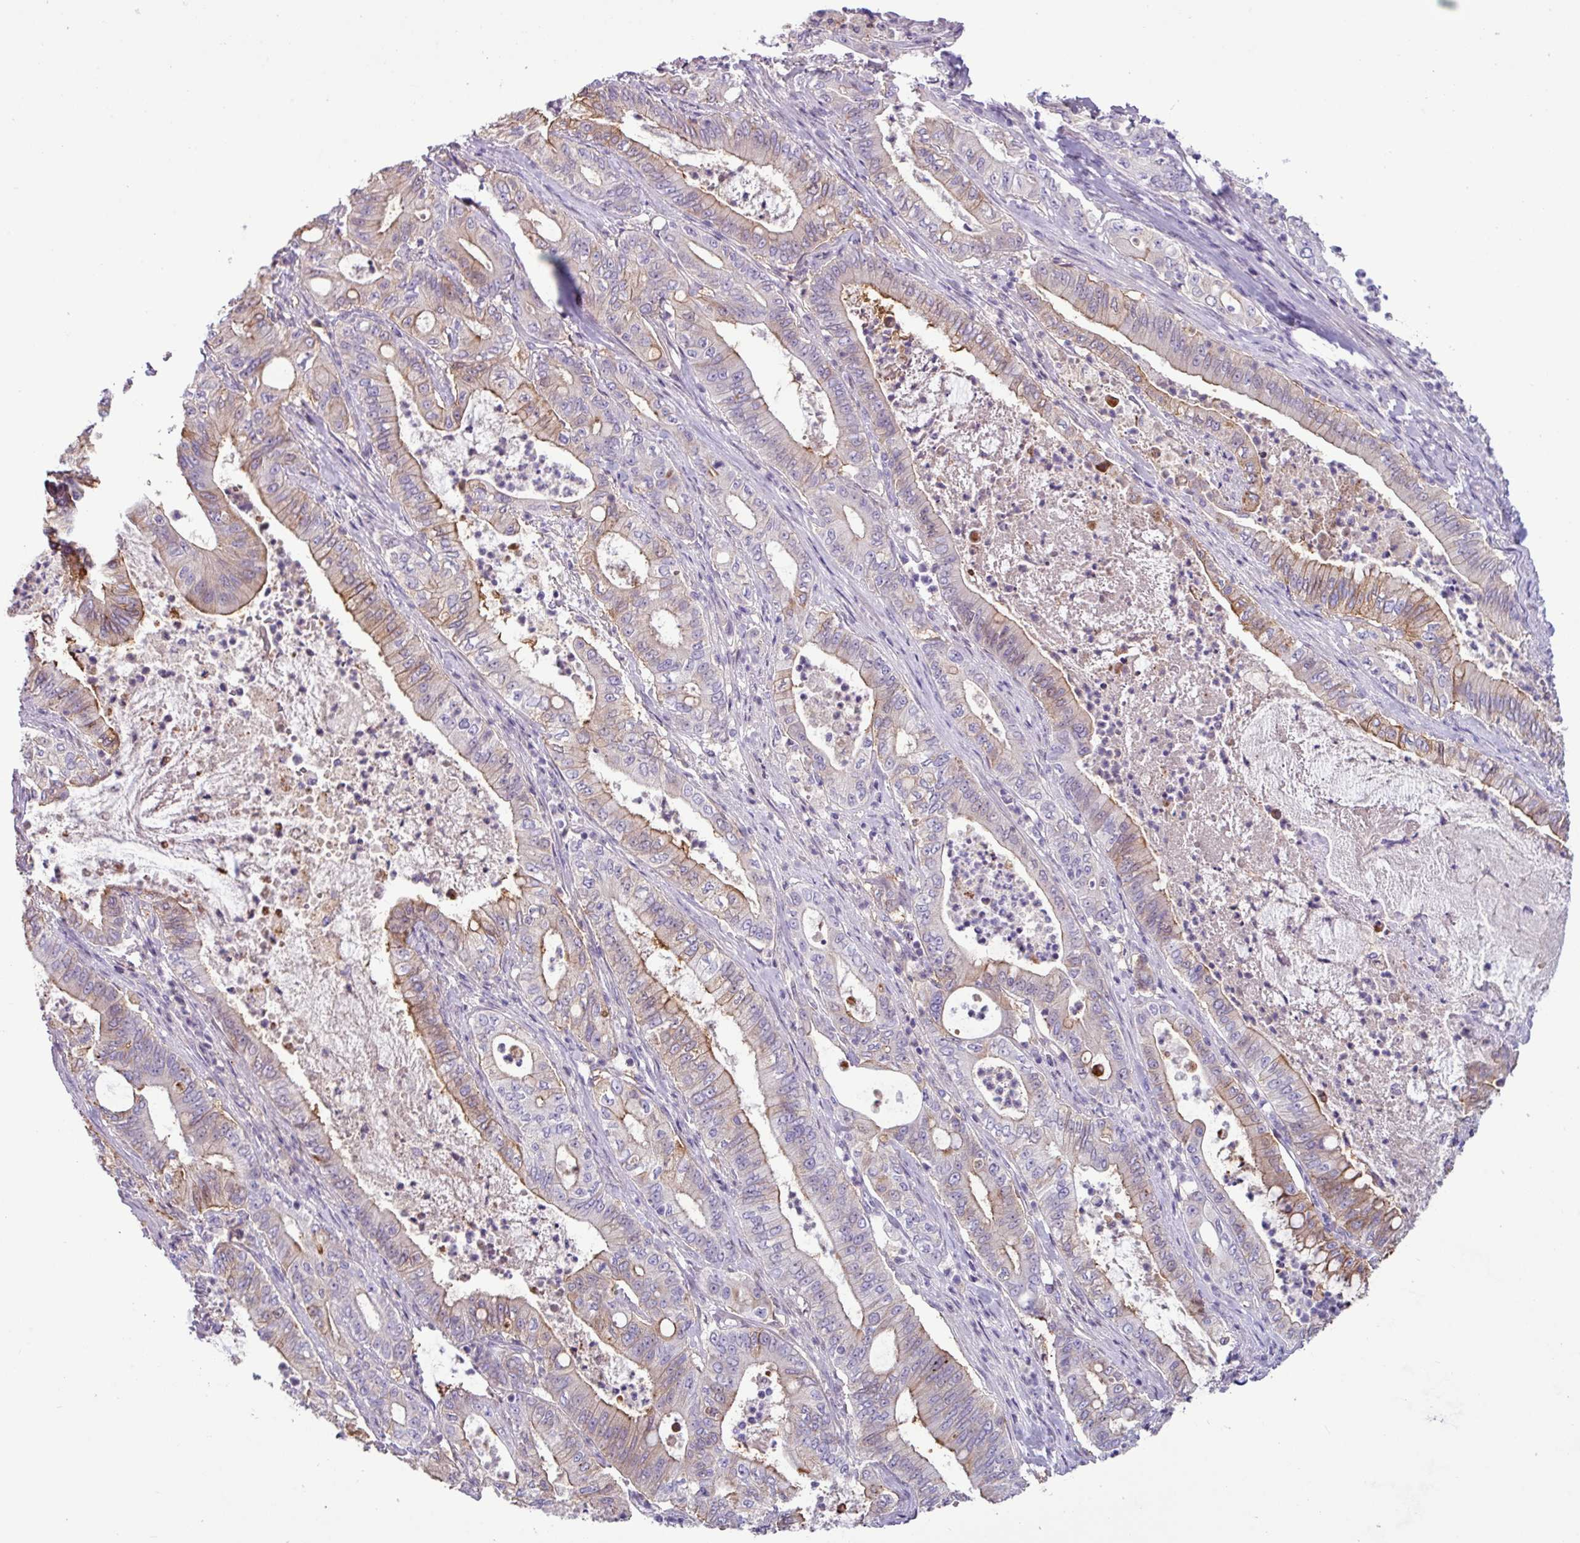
{"staining": {"intensity": "moderate", "quantity": "25%-75%", "location": "cytoplasmic/membranous"}, "tissue": "pancreatic cancer", "cell_type": "Tumor cells", "image_type": "cancer", "snomed": [{"axis": "morphology", "description": "Adenocarcinoma, NOS"}, {"axis": "topography", "description": "Pancreas"}], "caption": "High-power microscopy captured an IHC micrograph of adenocarcinoma (pancreatic), revealing moderate cytoplasmic/membranous expression in approximately 25%-75% of tumor cells.", "gene": "PNLDC1", "patient": {"sex": "male", "age": 71}}